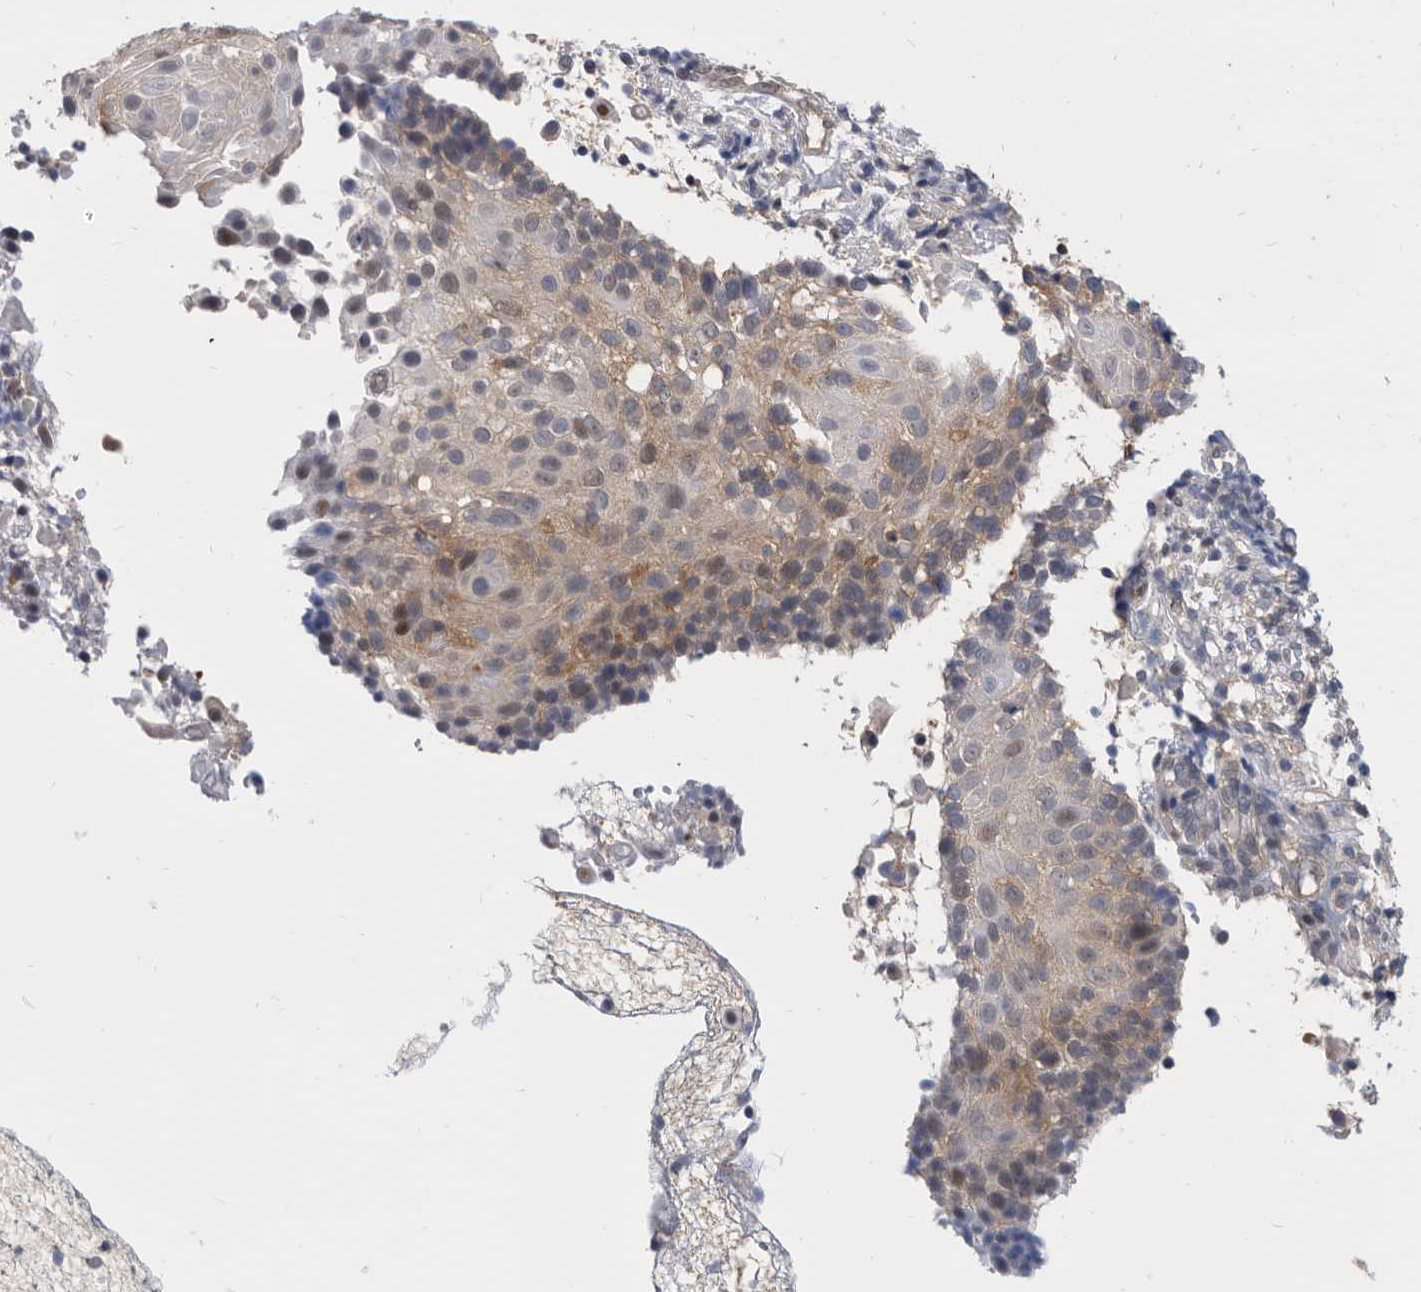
{"staining": {"intensity": "weak", "quantity": "25%-75%", "location": "cytoplasmic/membranous"}, "tissue": "cervical cancer", "cell_type": "Tumor cells", "image_type": "cancer", "snomed": [{"axis": "morphology", "description": "Squamous cell carcinoma, NOS"}, {"axis": "topography", "description": "Cervix"}], "caption": "This image displays IHC staining of human cervical cancer (squamous cell carcinoma), with low weak cytoplasmic/membranous expression in about 25%-75% of tumor cells.", "gene": "CCT4", "patient": {"sex": "female", "age": 74}}